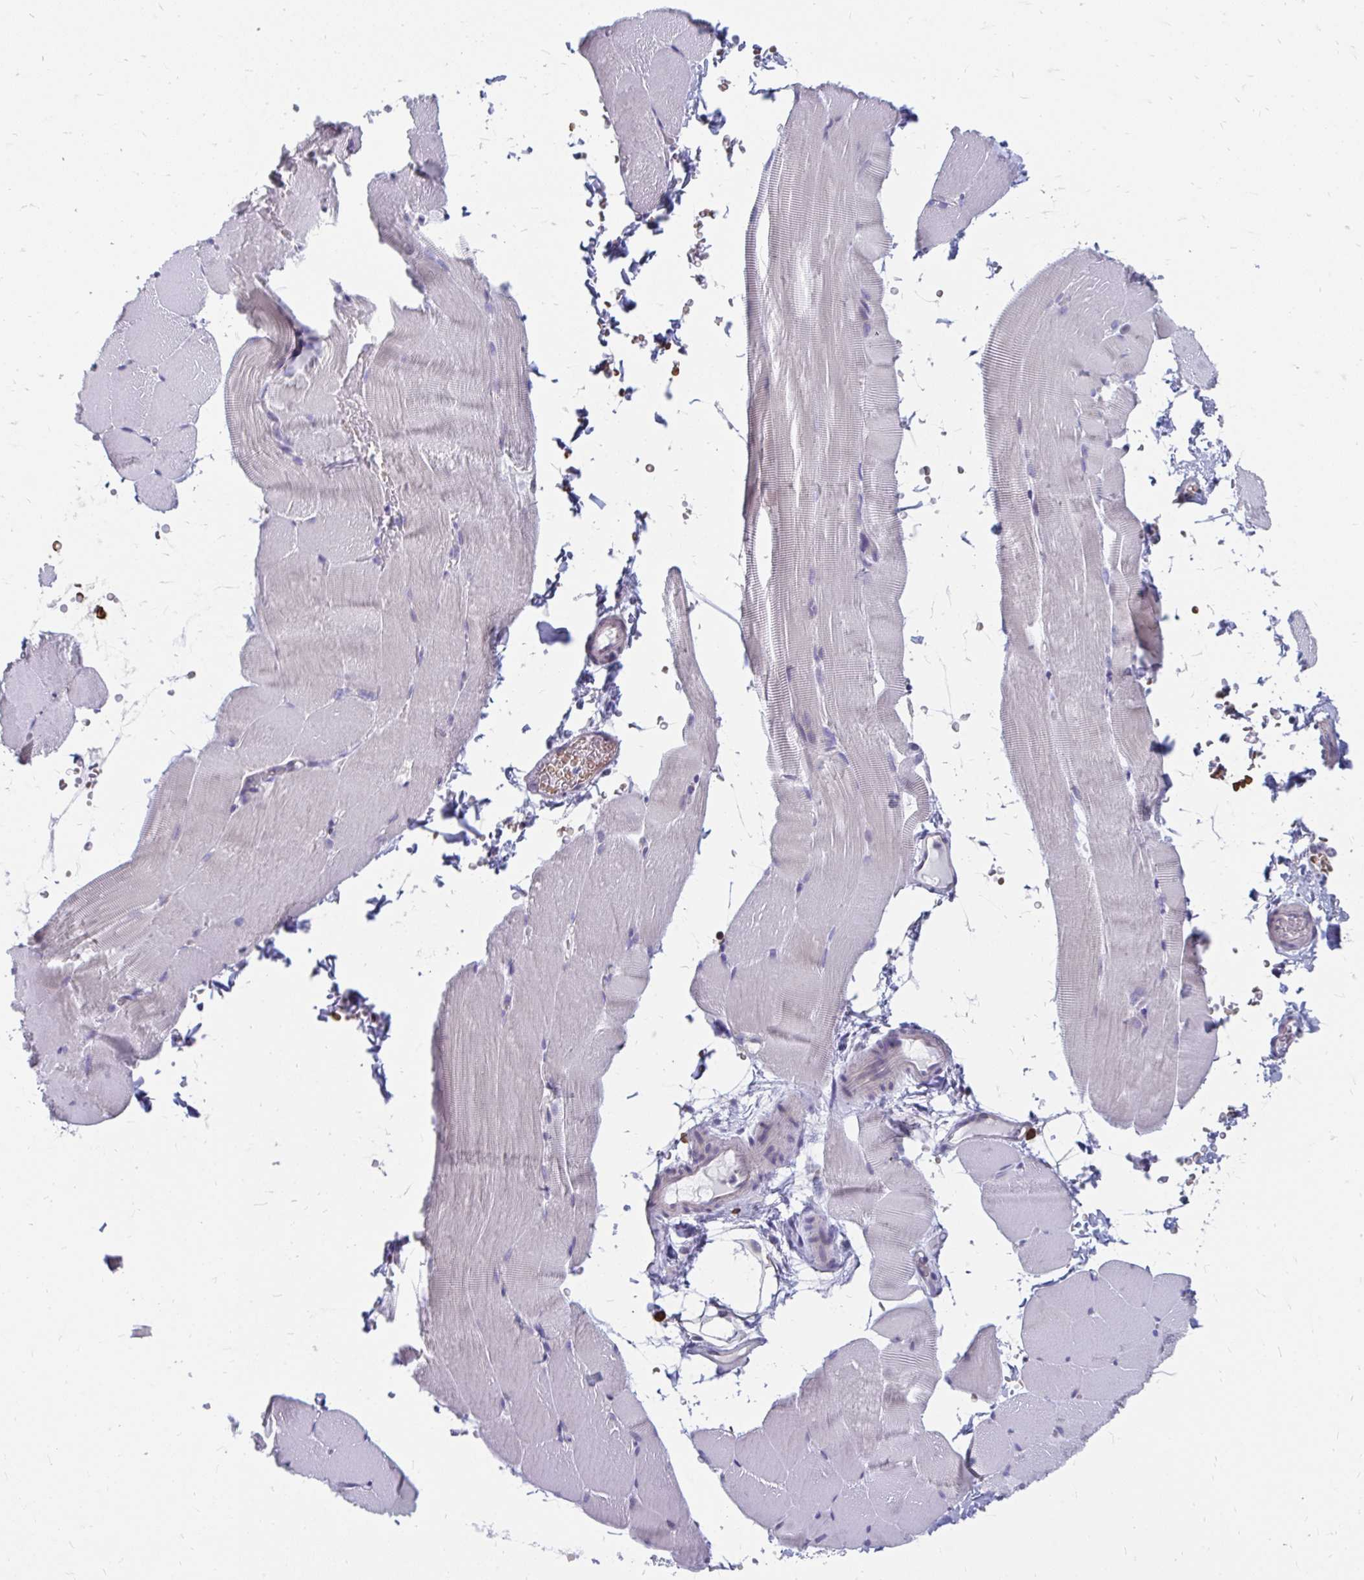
{"staining": {"intensity": "negative", "quantity": "none", "location": "none"}, "tissue": "skeletal muscle", "cell_type": "Myocytes", "image_type": "normal", "snomed": [{"axis": "morphology", "description": "Normal tissue, NOS"}, {"axis": "topography", "description": "Skeletal muscle"}], "caption": "This histopathology image is of normal skeletal muscle stained with IHC to label a protein in brown with the nuclei are counter-stained blue. There is no expression in myocytes.", "gene": "PABIR3", "patient": {"sex": "female", "age": 37}}